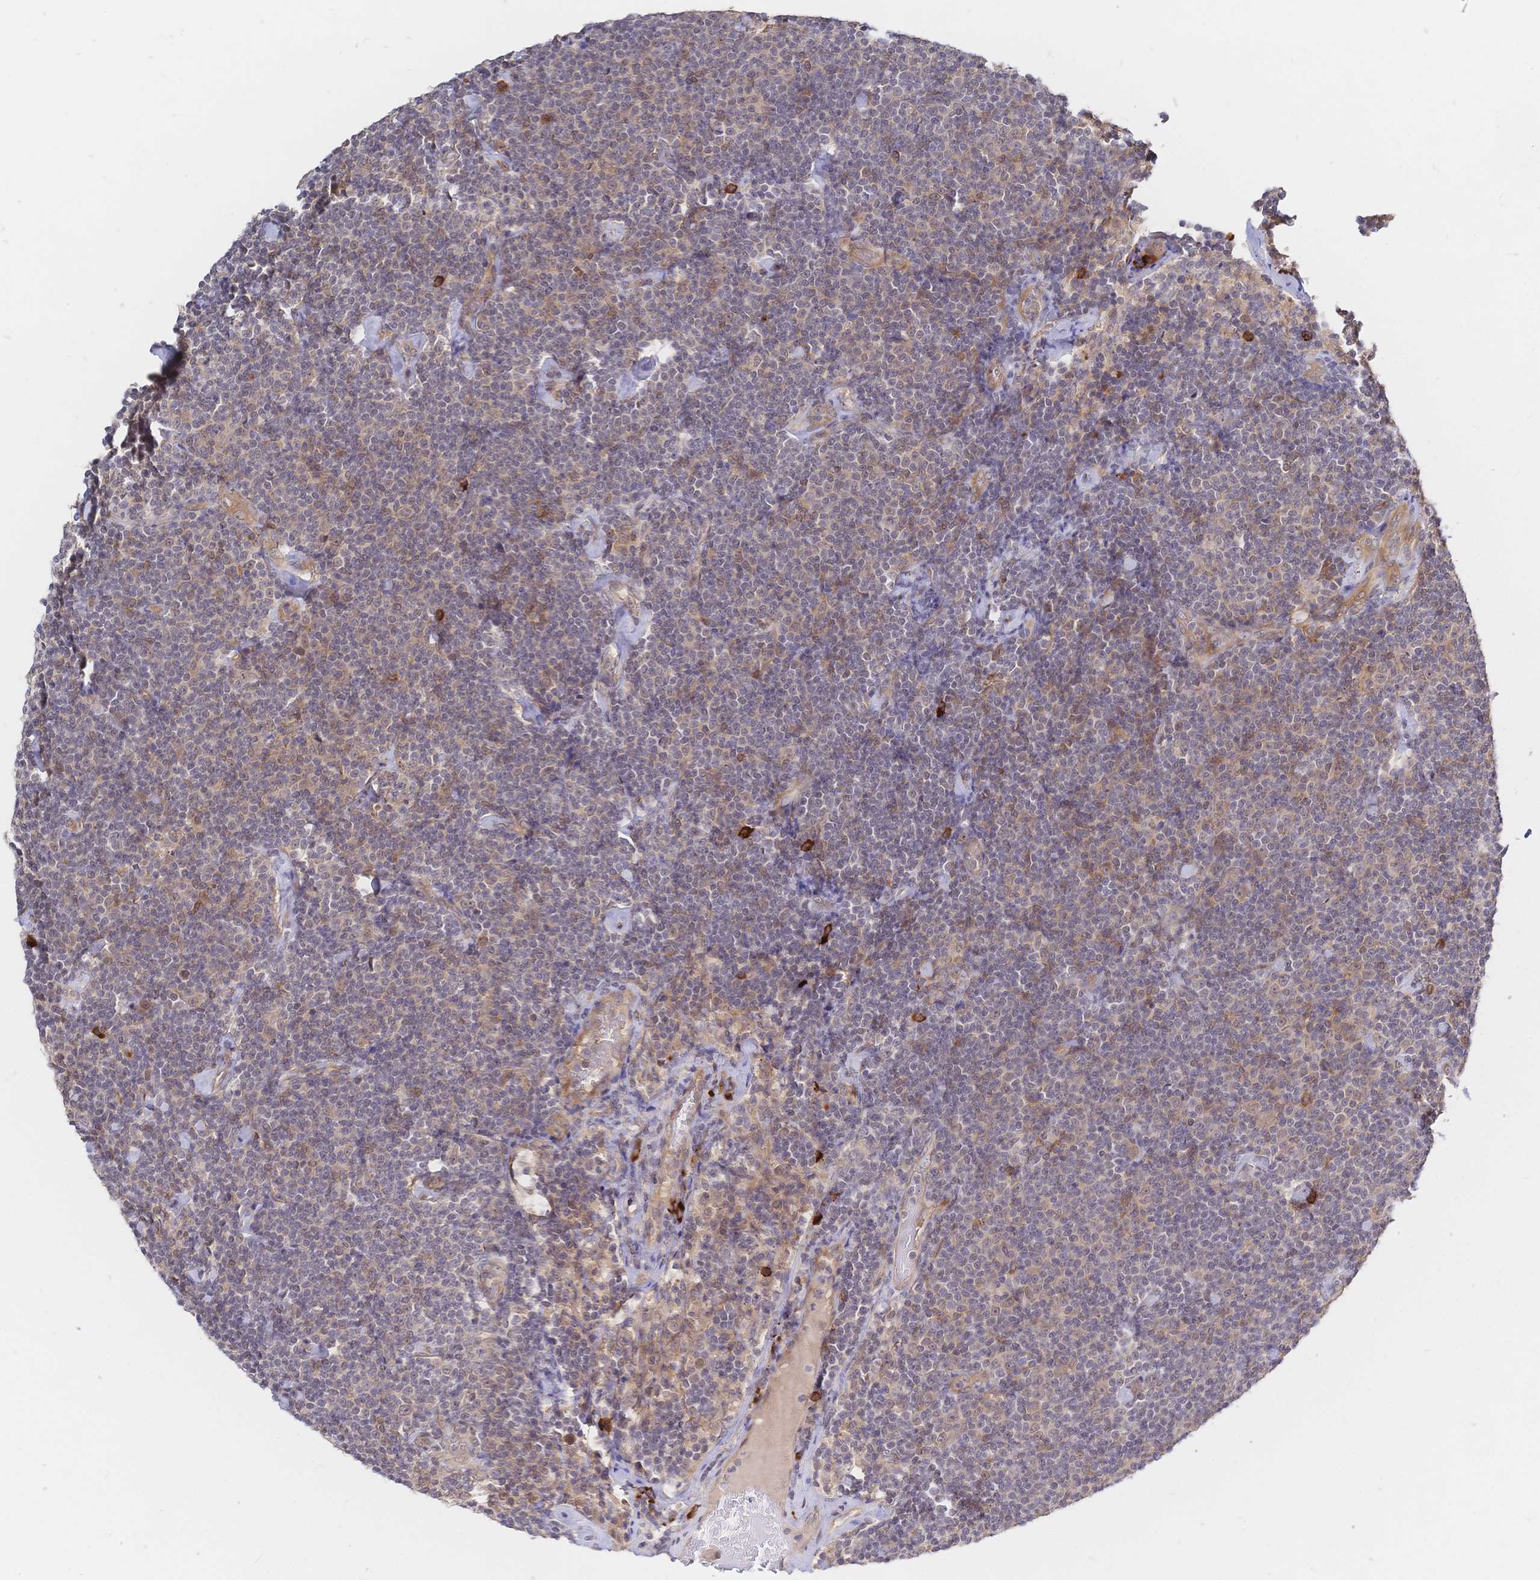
{"staining": {"intensity": "weak", "quantity": "<25%", "location": "cytoplasmic/membranous"}, "tissue": "lymphoma", "cell_type": "Tumor cells", "image_type": "cancer", "snomed": [{"axis": "morphology", "description": "Malignant lymphoma, non-Hodgkin's type, Low grade"}, {"axis": "topography", "description": "Lymph node"}], "caption": "This is an IHC micrograph of human malignant lymphoma, non-Hodgkin's type (low-grade). There is no expression in tumor cells.", "gene": "LMO4", "patient": {"sex": "male", "age": 81}}